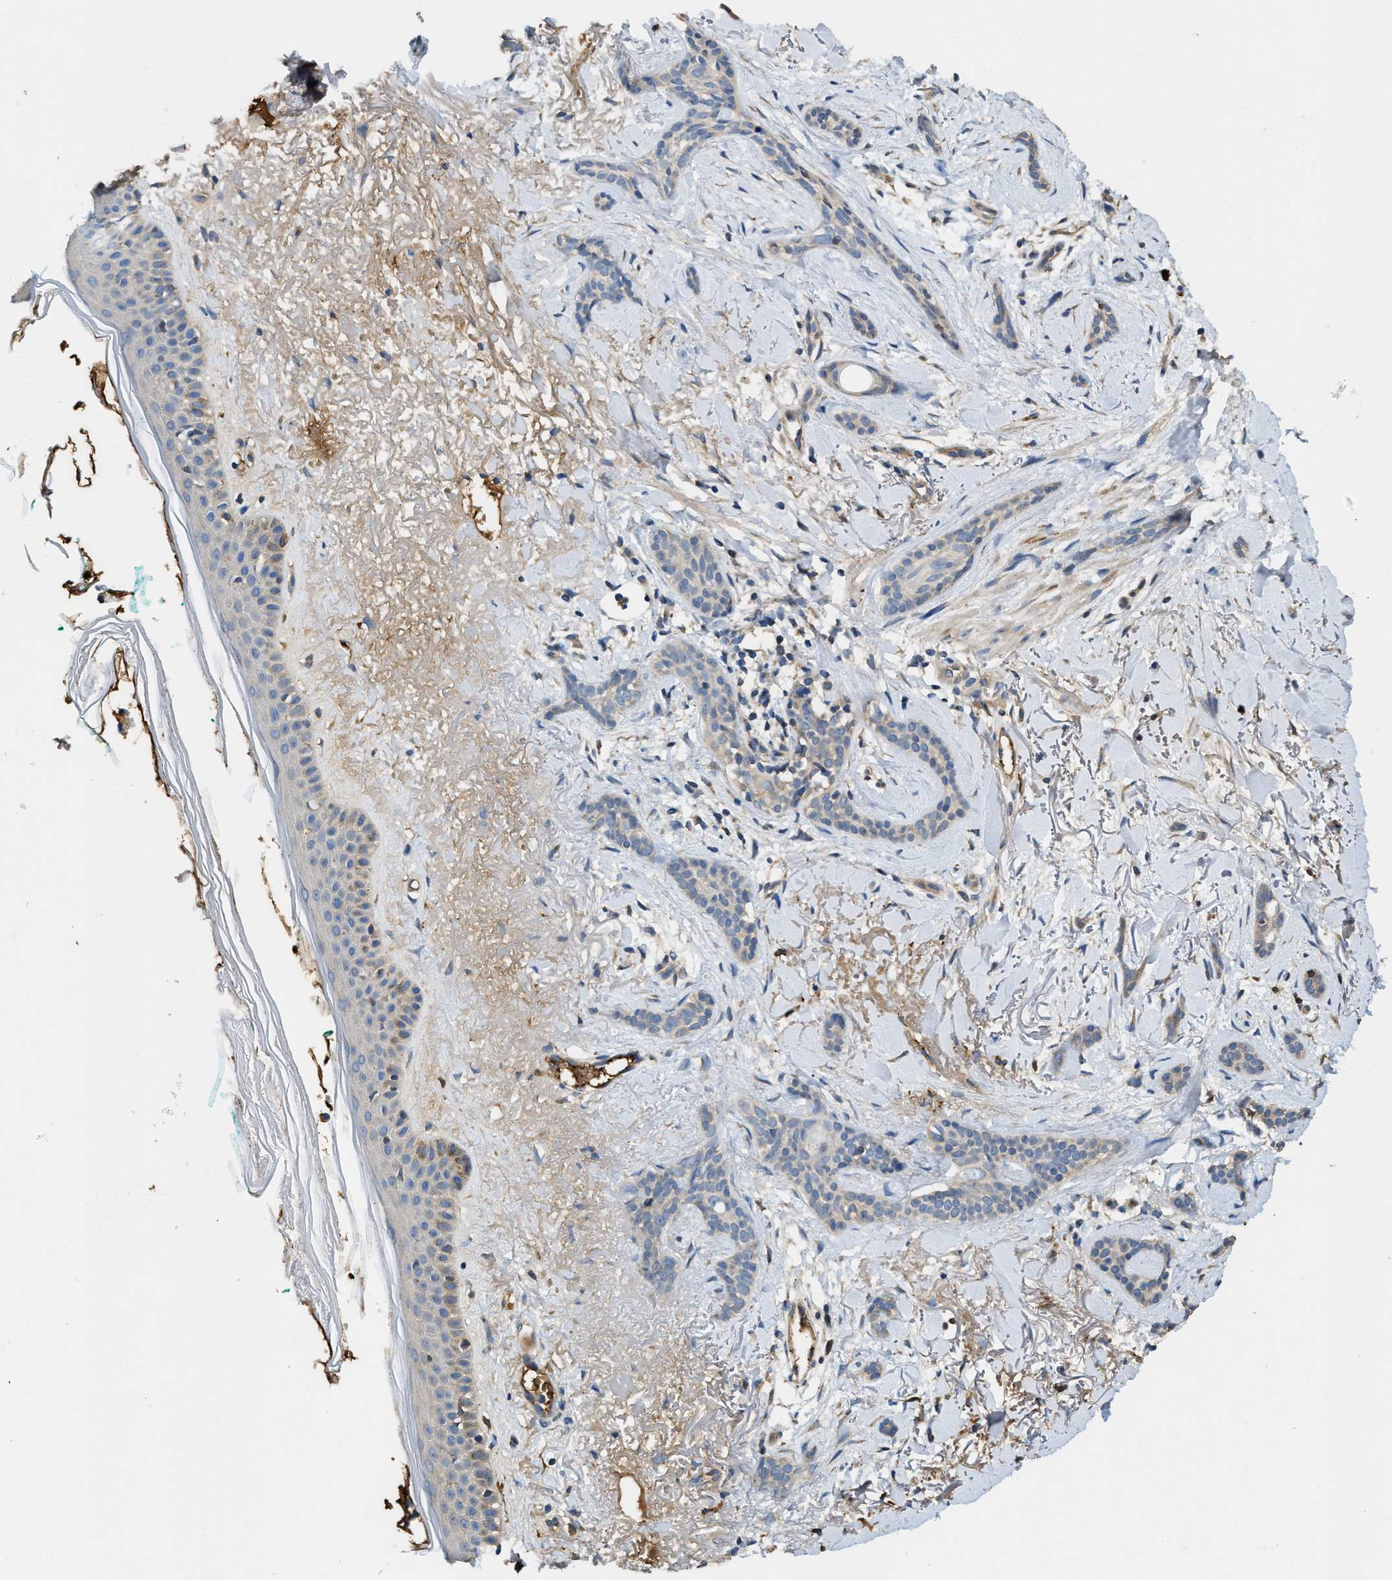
{"staining": {"intensity": "negative", "quantity": "none", "location": "none"}, "tissue": "skin cancer", "cell_type": "Tumor cells", "image_type": "cancer", "snomed": [{"axis": "morphology", "description": "Basal cell carcinoma"}, {"axis": "morphology", "description": "Adnexal tumor, benign"}, {"axis": "topography", "description": "Skin"}], "caption": "This is an immunohistochemistry (IHC) micrograph of human skin cancer. There is no positivity in tumor cells.", "gene": "RIPK2", "patient": {"sex": "female", "age": 42}}